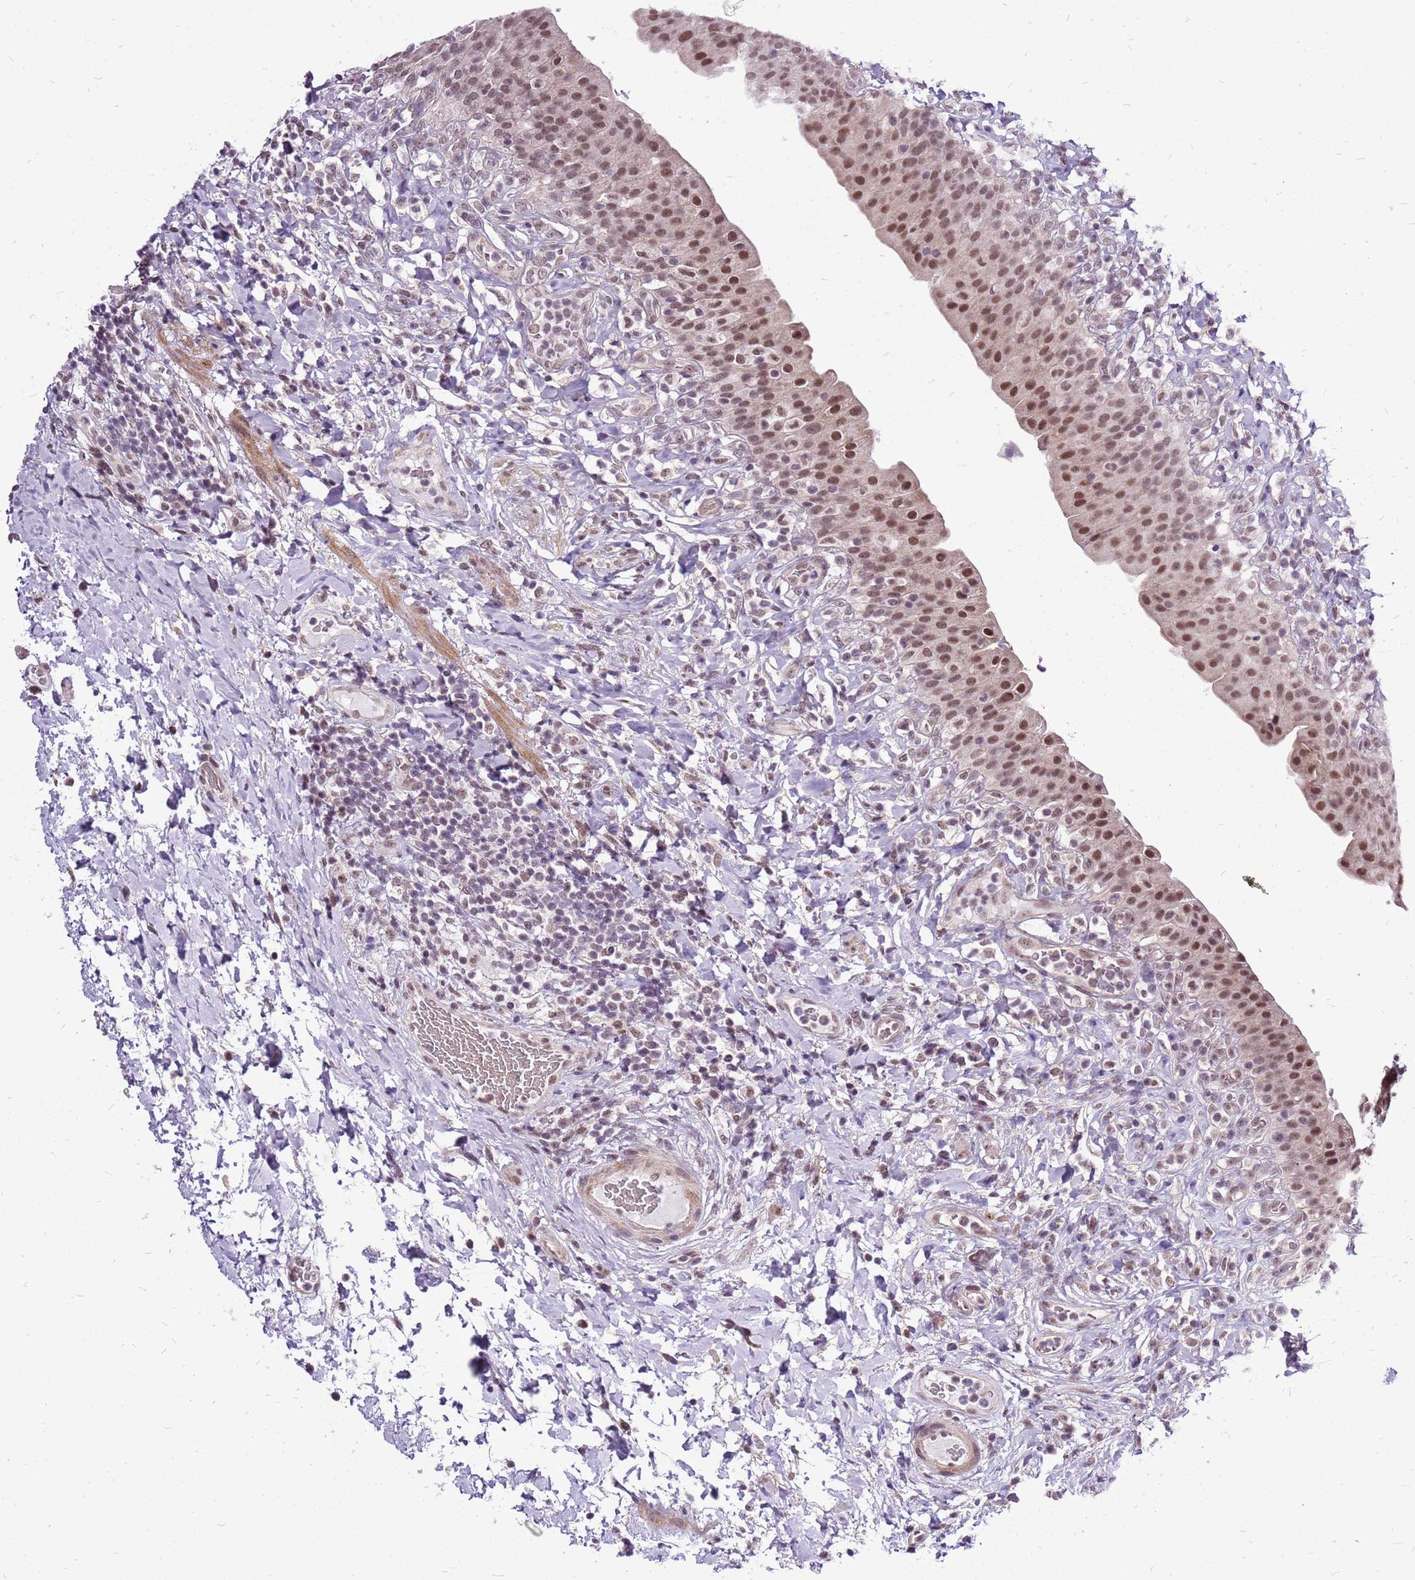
{"staining": {"intensity": "moderate", "quantity": ">75%", "location": "nuclear"}, "tissue": "urinary bladder", "cell_type": "Urothelial cells", "image_type": "normal", "snomed": [{"axis": "morphology", "description": "Normal tissue, NOS"}, {"axis": "morphology", "description": "Inflammation, NOS"}, {"axis": "topography", "description": "Urinary bladder"}], "caption": "Immunohistochemical staining of unremarkable urinary bladder exhibits moderate nuclear protein staining in approximately >75% of urothelial cells.", "gene": "CCDC166", "patient": {"sex": "male", "age": 64}}